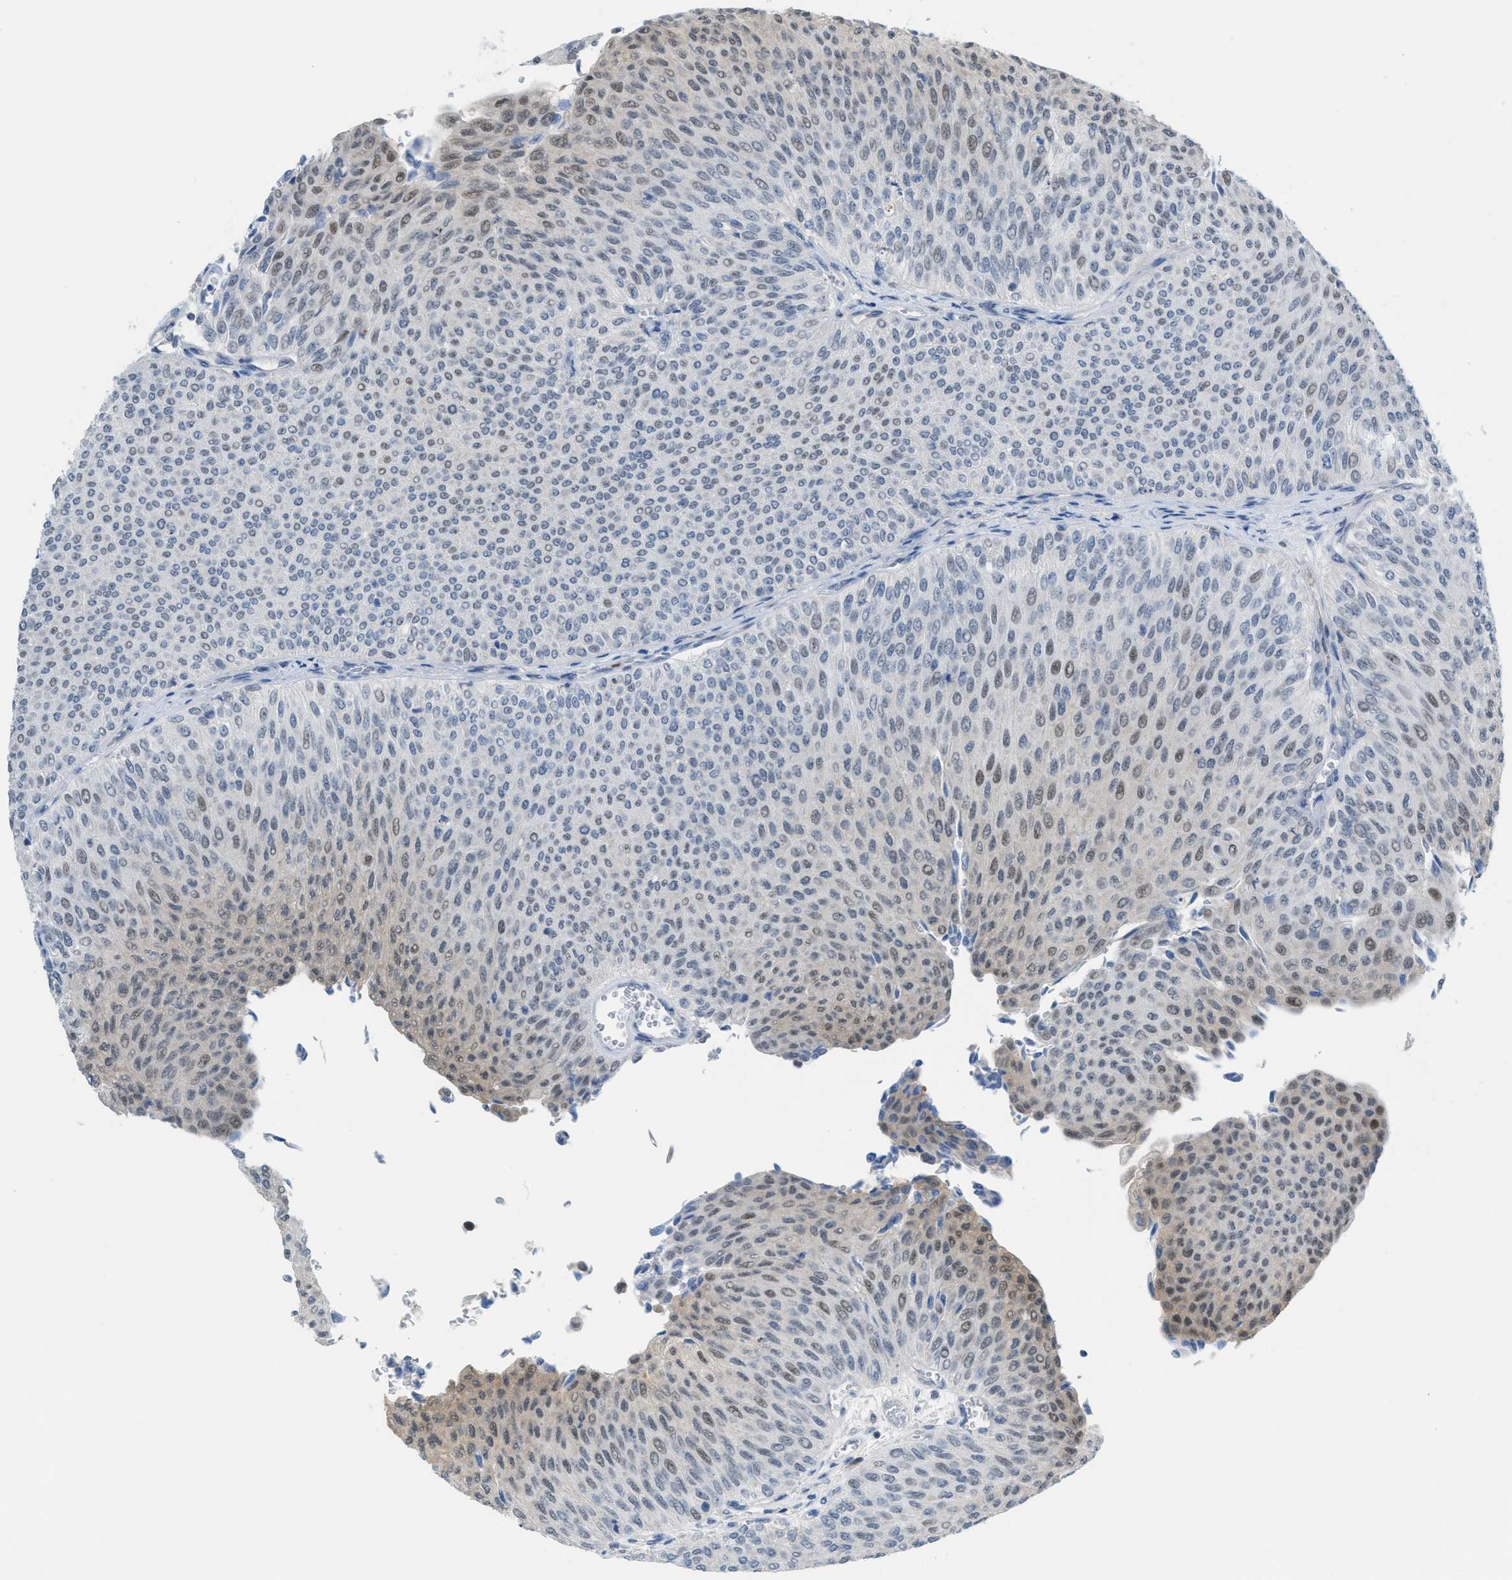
{"staining": {"intensity": "weak", "quantity": "25%-75%", "location": "cytoplasmic/membranous,nuclear"}, "tissue": "urothelial cancer", "cell_type": "Tumor cells", "image_type": "cancer", "snomed": [{"axis": "morphology", "description": "Urothelial carcinoma, Low grade"}, {"axis": "topography", "description": "Urinary bladder"}], "caption": "Protein staining of low-grade urothelial carcinoma tissue shows weak cytoplasmic/membranous and nuclear staining in approximately 25%-75% of tumor cells.", "gene": "PPM1D", "patient": {"sex": "male", "age": 78}}